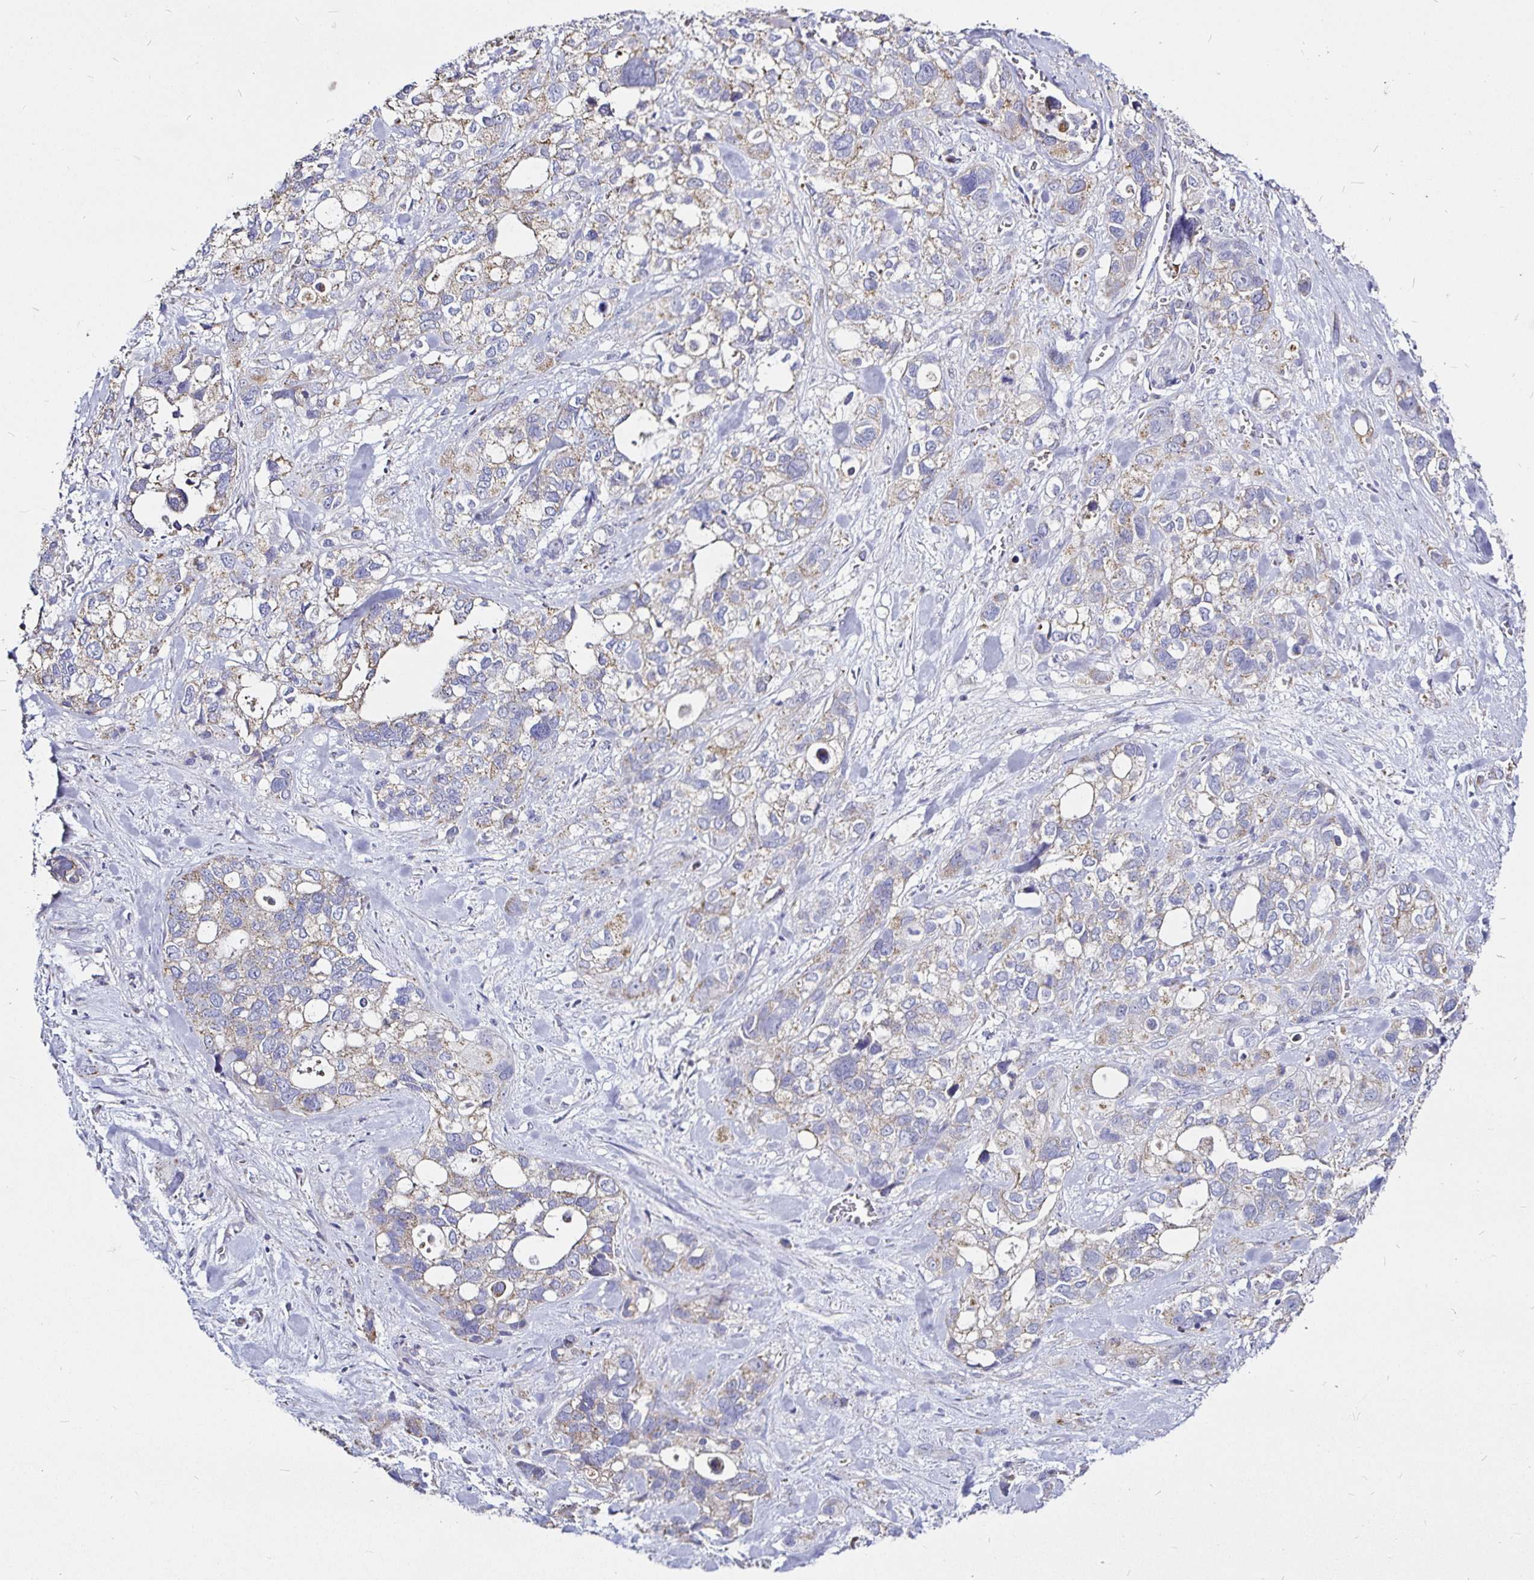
{"staining": {"intensity": "weak", "quantity": "<25%", "location": "cytoplasmic/membranous"}, "tissue": "stomach cancer", "cell_type": "Tumor cells", "image_type": "cancer", "snomed": [{"axis": "morphology", "description": "Adenocarcinoma, NOS"}, {"axis": "topography", "description": "Stomach, upper"}], "caption": "Tumor cells are negative for brown protein staining in stomach cancer (adenocarcinoma).", "gene": "PGAM2", "patient": {"sex": "female", "age": 81}}